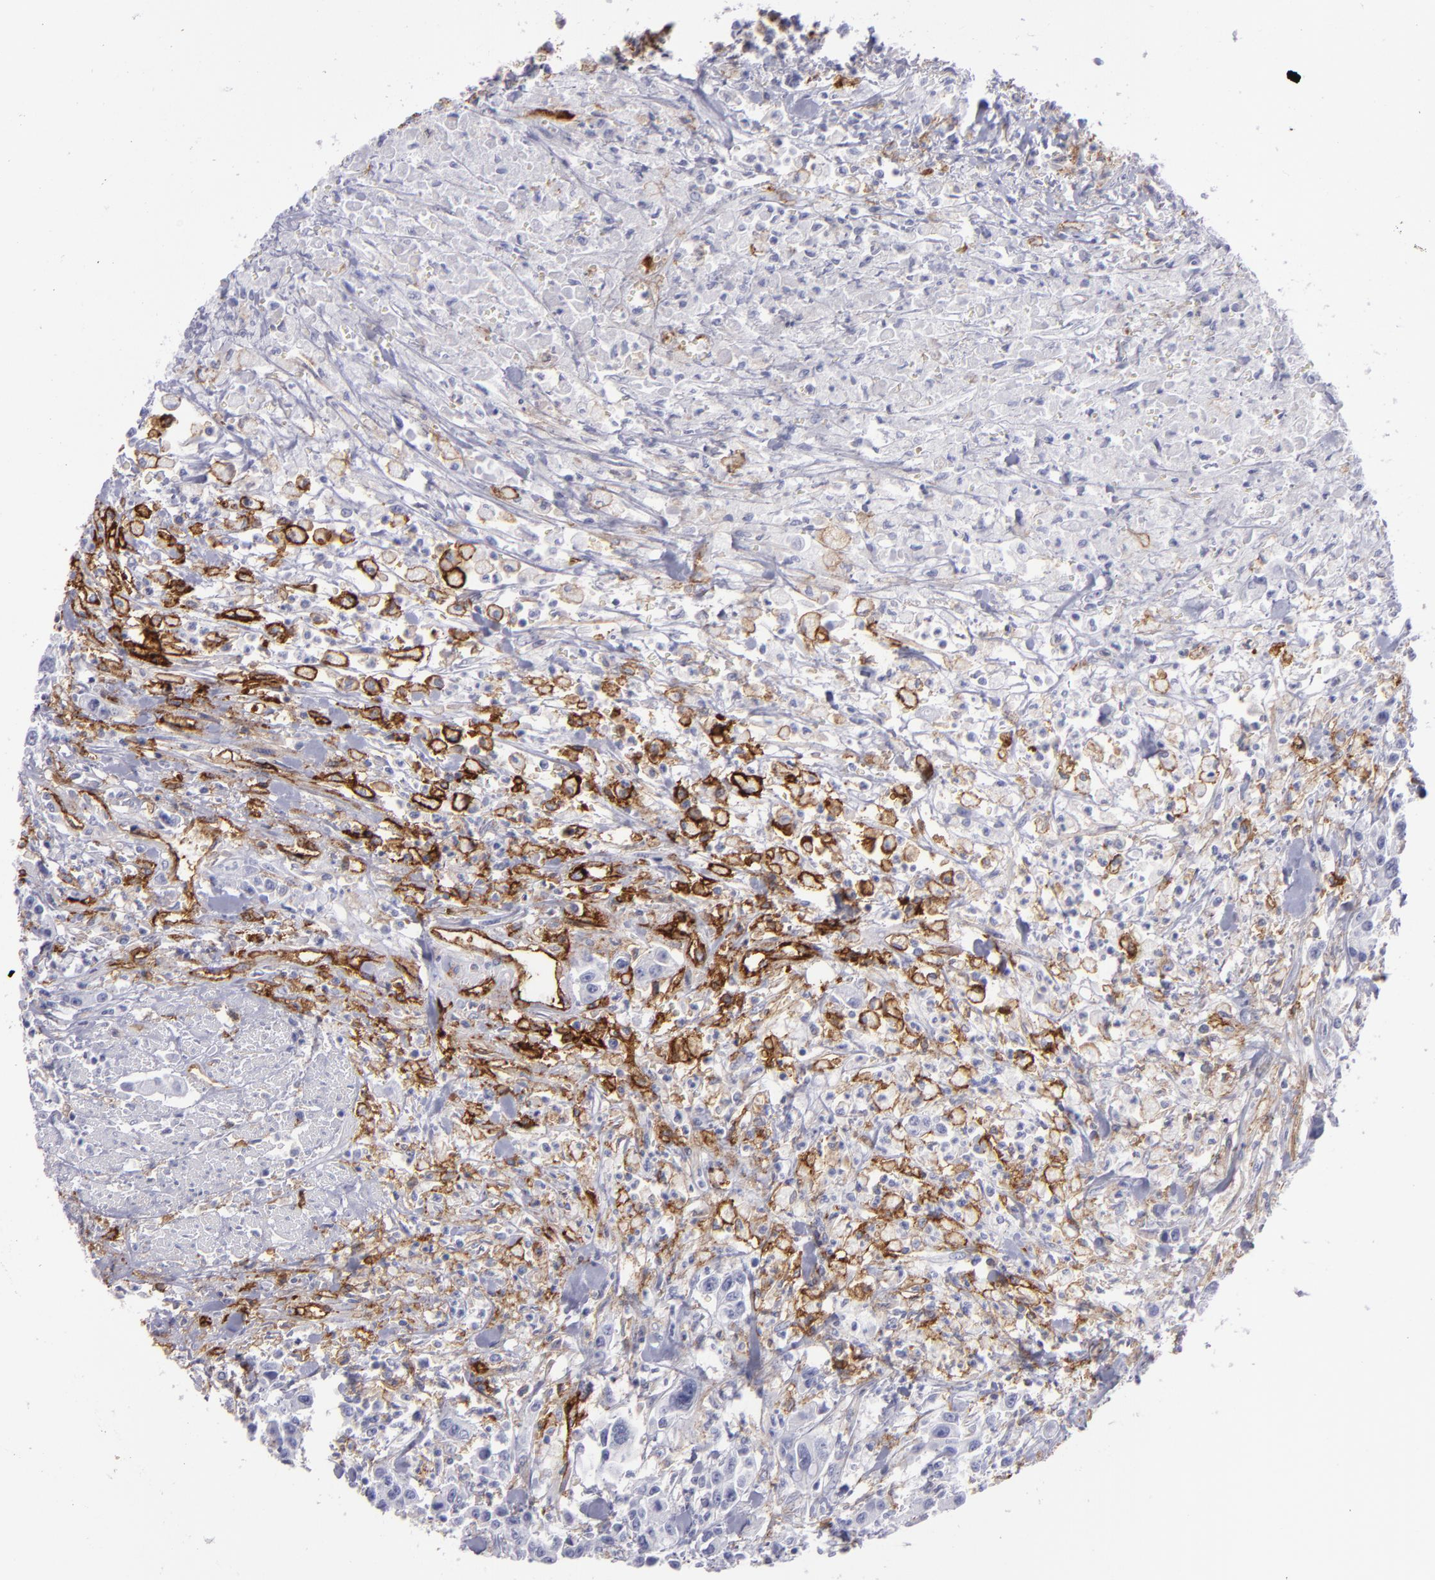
{"staining": {"intensity": "negative", "quantity": "none", "location": "none"}, "tissue": "urothelial cancer", "cell_type": "Tumor cells", "image_type": "cancer", "snomed": [{"axis": "morphology", "description": "Urothelial carcinoma, High grade"}, {"axis": "topography", "description": "Urinary bladder"}], "caption": "IHC of urothelial cancer exhibits no staining in tumor cells. (Brightfield microscopy of DAB (3,3'-diaminobenzidine) immunohistochemistry at high magnification).", "gene": "ACE", "patient": {"sex": "male", "age": 86}}